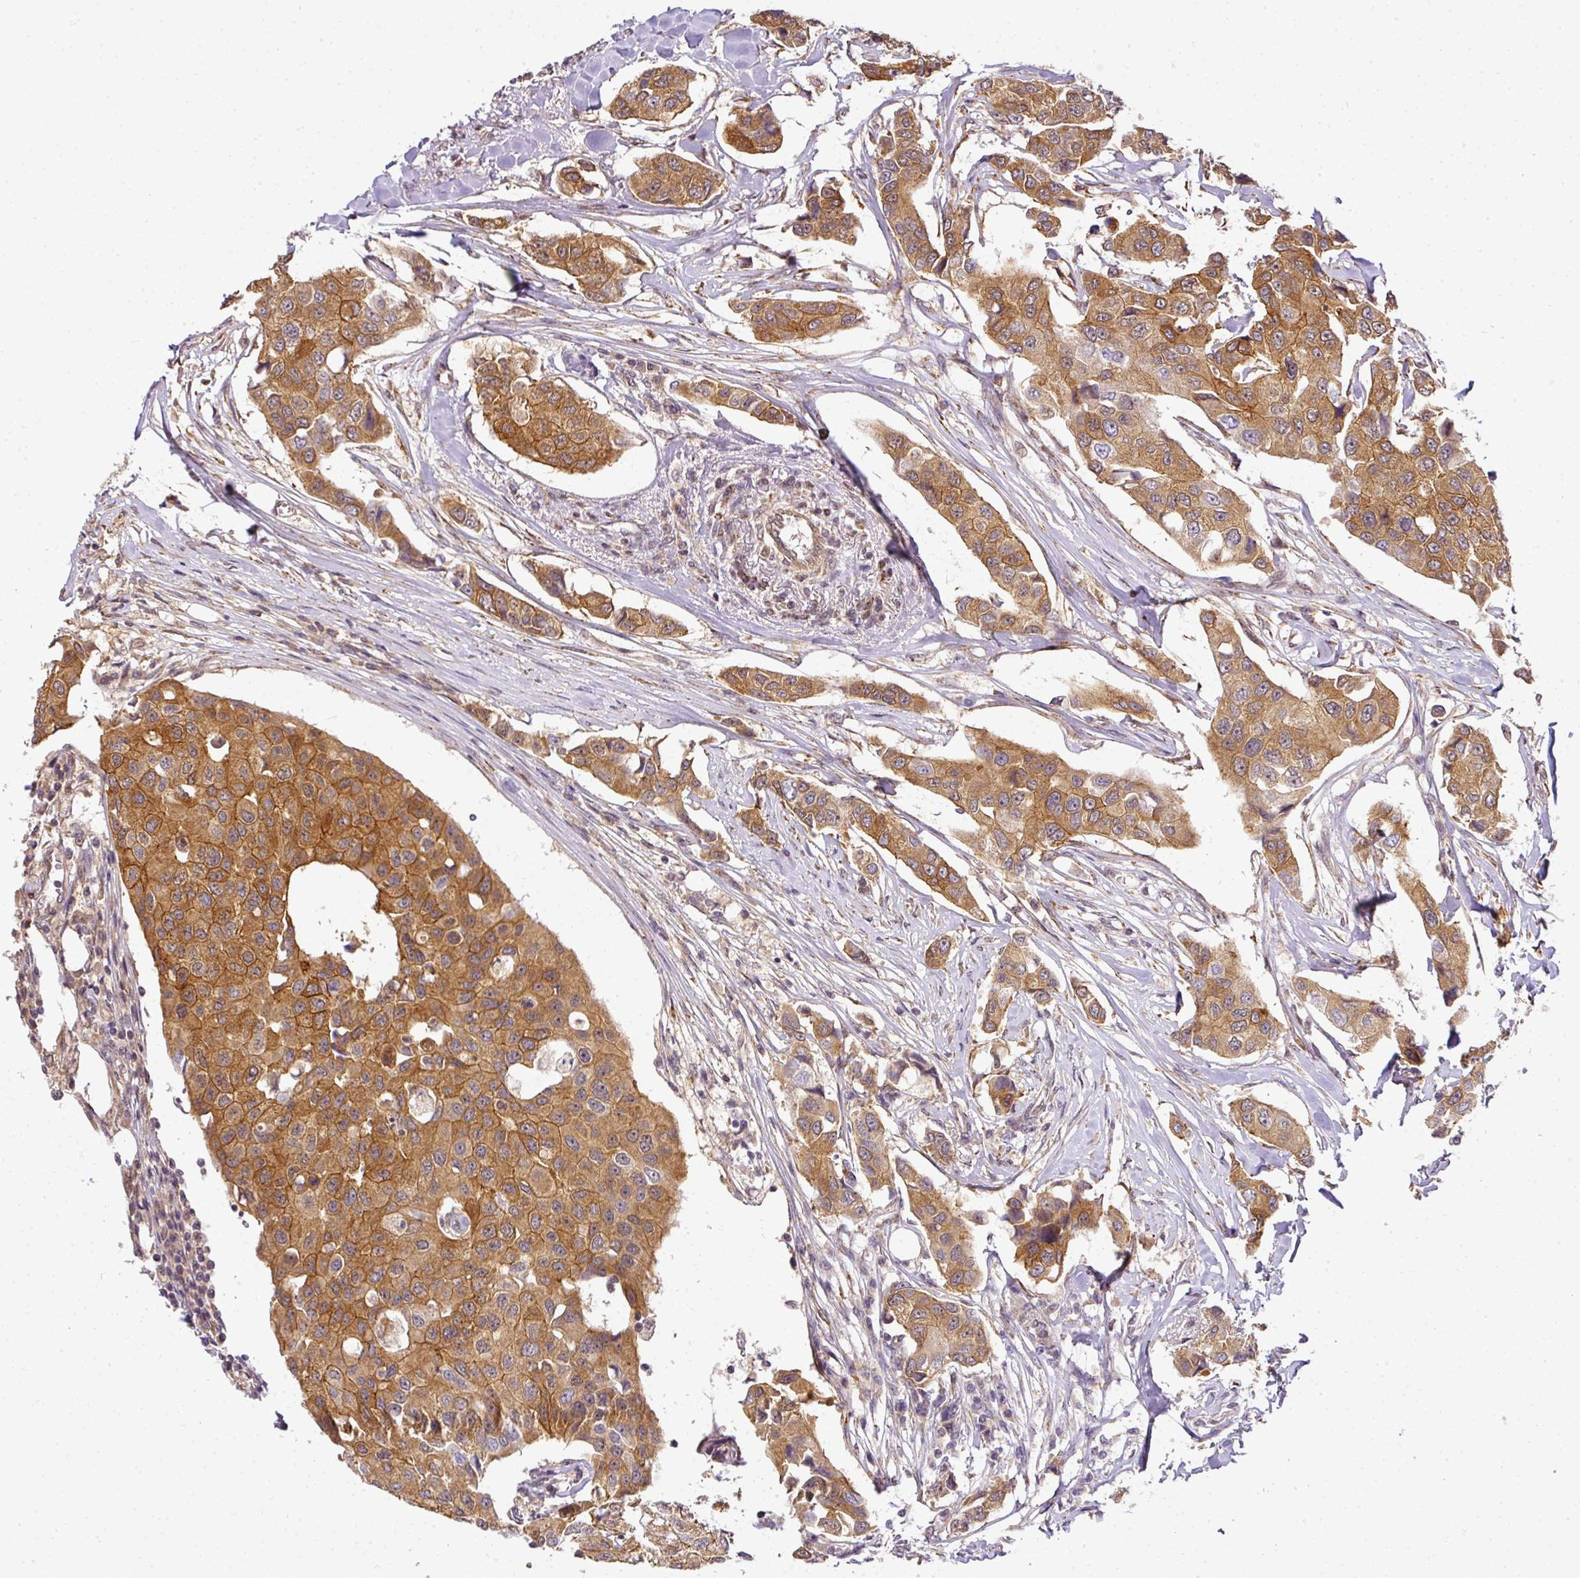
{"staining": {"intensity": "strong", "quantity": ">75%", "location": "cytoplasmic/membranous"}, "tissue": "breast cancer", "cell_type": "Tumor cells", "image_type": "cancer", "snomed": [{"axis": "morphology", "description": "Duct carcinoma"}, {"axis": "topography", "description": "Breast"}], "caption": "Strong cytoplasmic/membranous staining for a protein is present in about >75% of tumor cells of breast invasive ductal carcinoma using immunohistochemistry.", "gene": "C1orf226", "patient": {"sex": "female", "age": 80}}